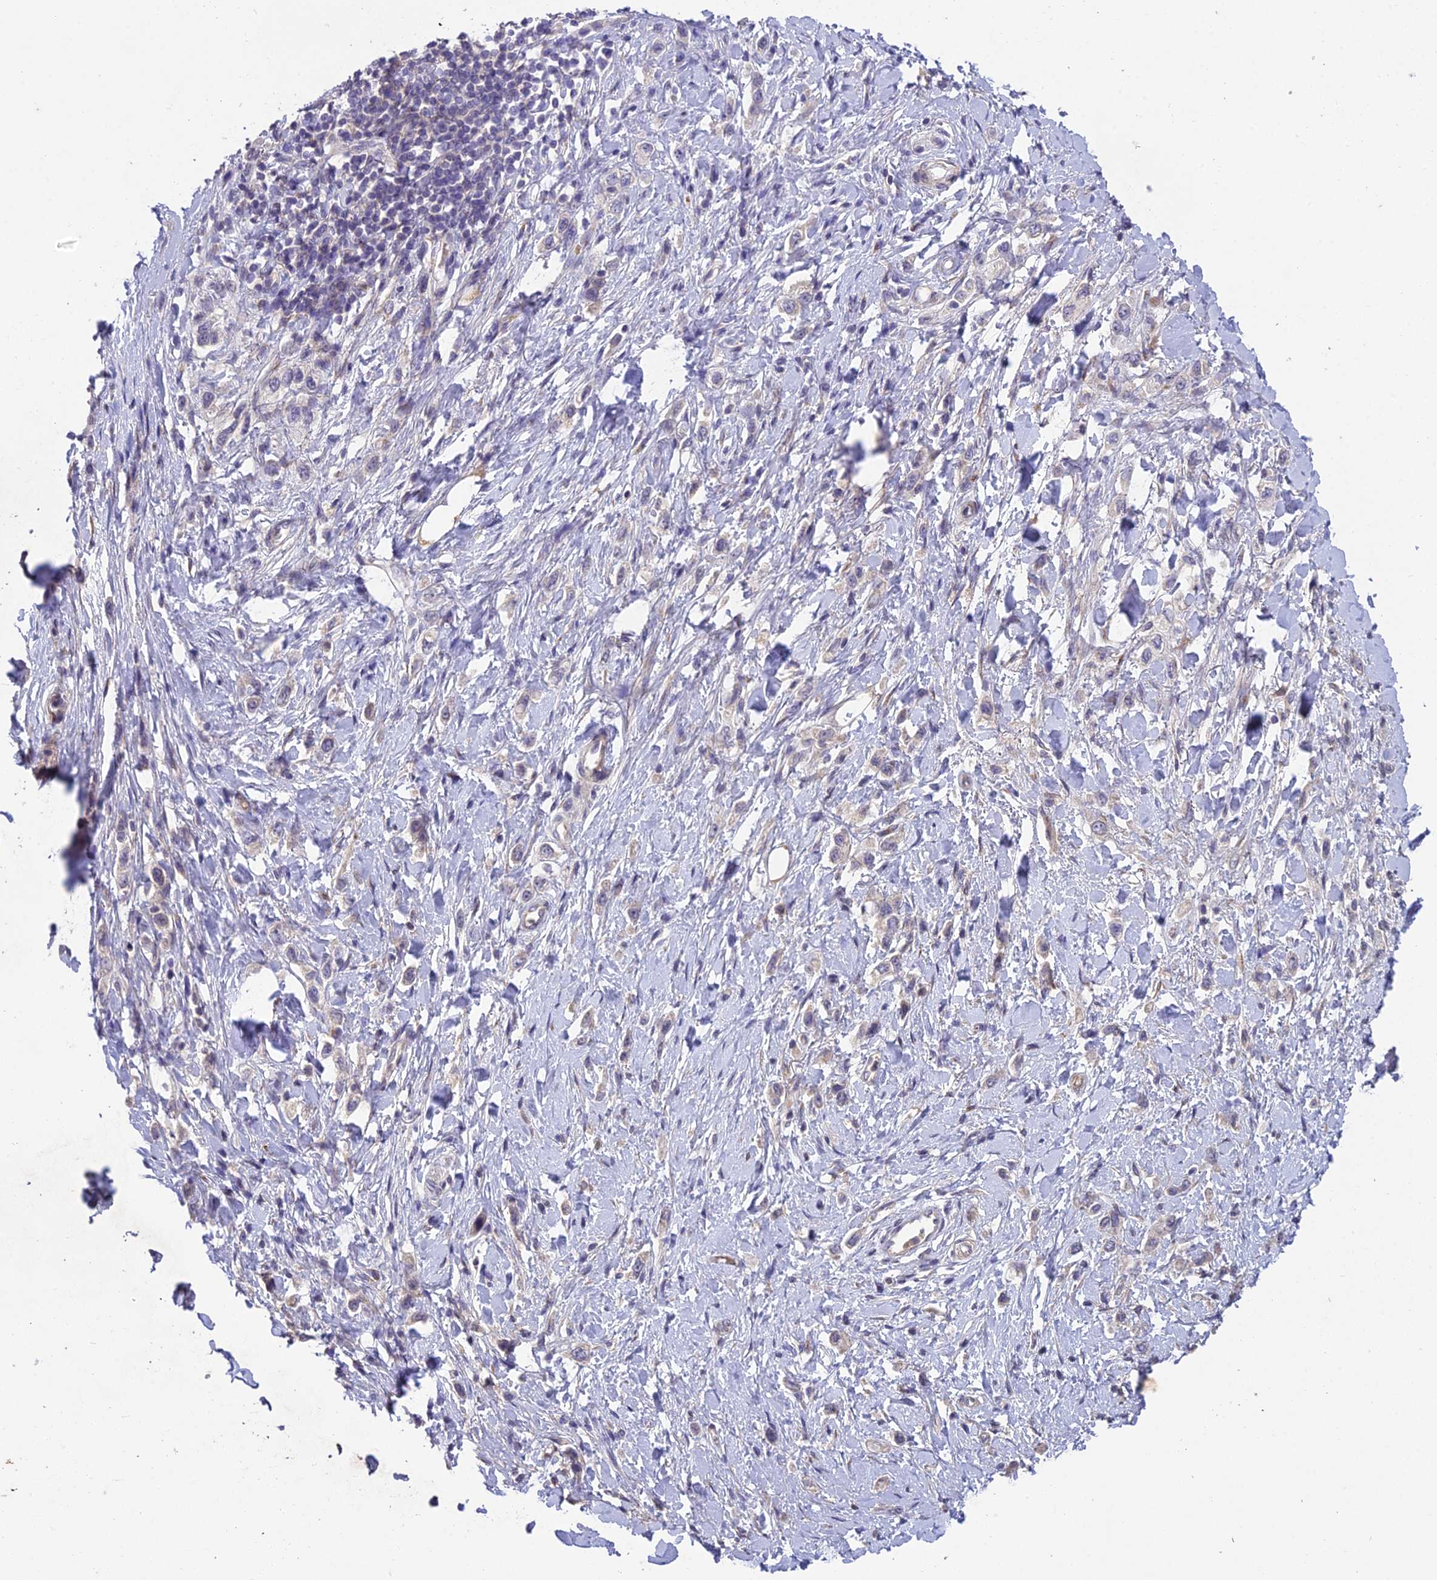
{"staining": {"intensity": "negative", "quantity": "none", "location": "none"}, "tissue": "stomach cancer", "cell_type": "Tumor cells", "image_type": "cancer", "snomed": [{"axis": "morphology", "description": "Adenocarcinoma, NOS"}, {"axis": "topography", "description": "Stomach"}], "caption": "Stomach cancer was stained to show a protein in brown. There is no significant staining in tumor cells.", "gene": "CENPL", "patient": {"sex": "female", "age": 65}}